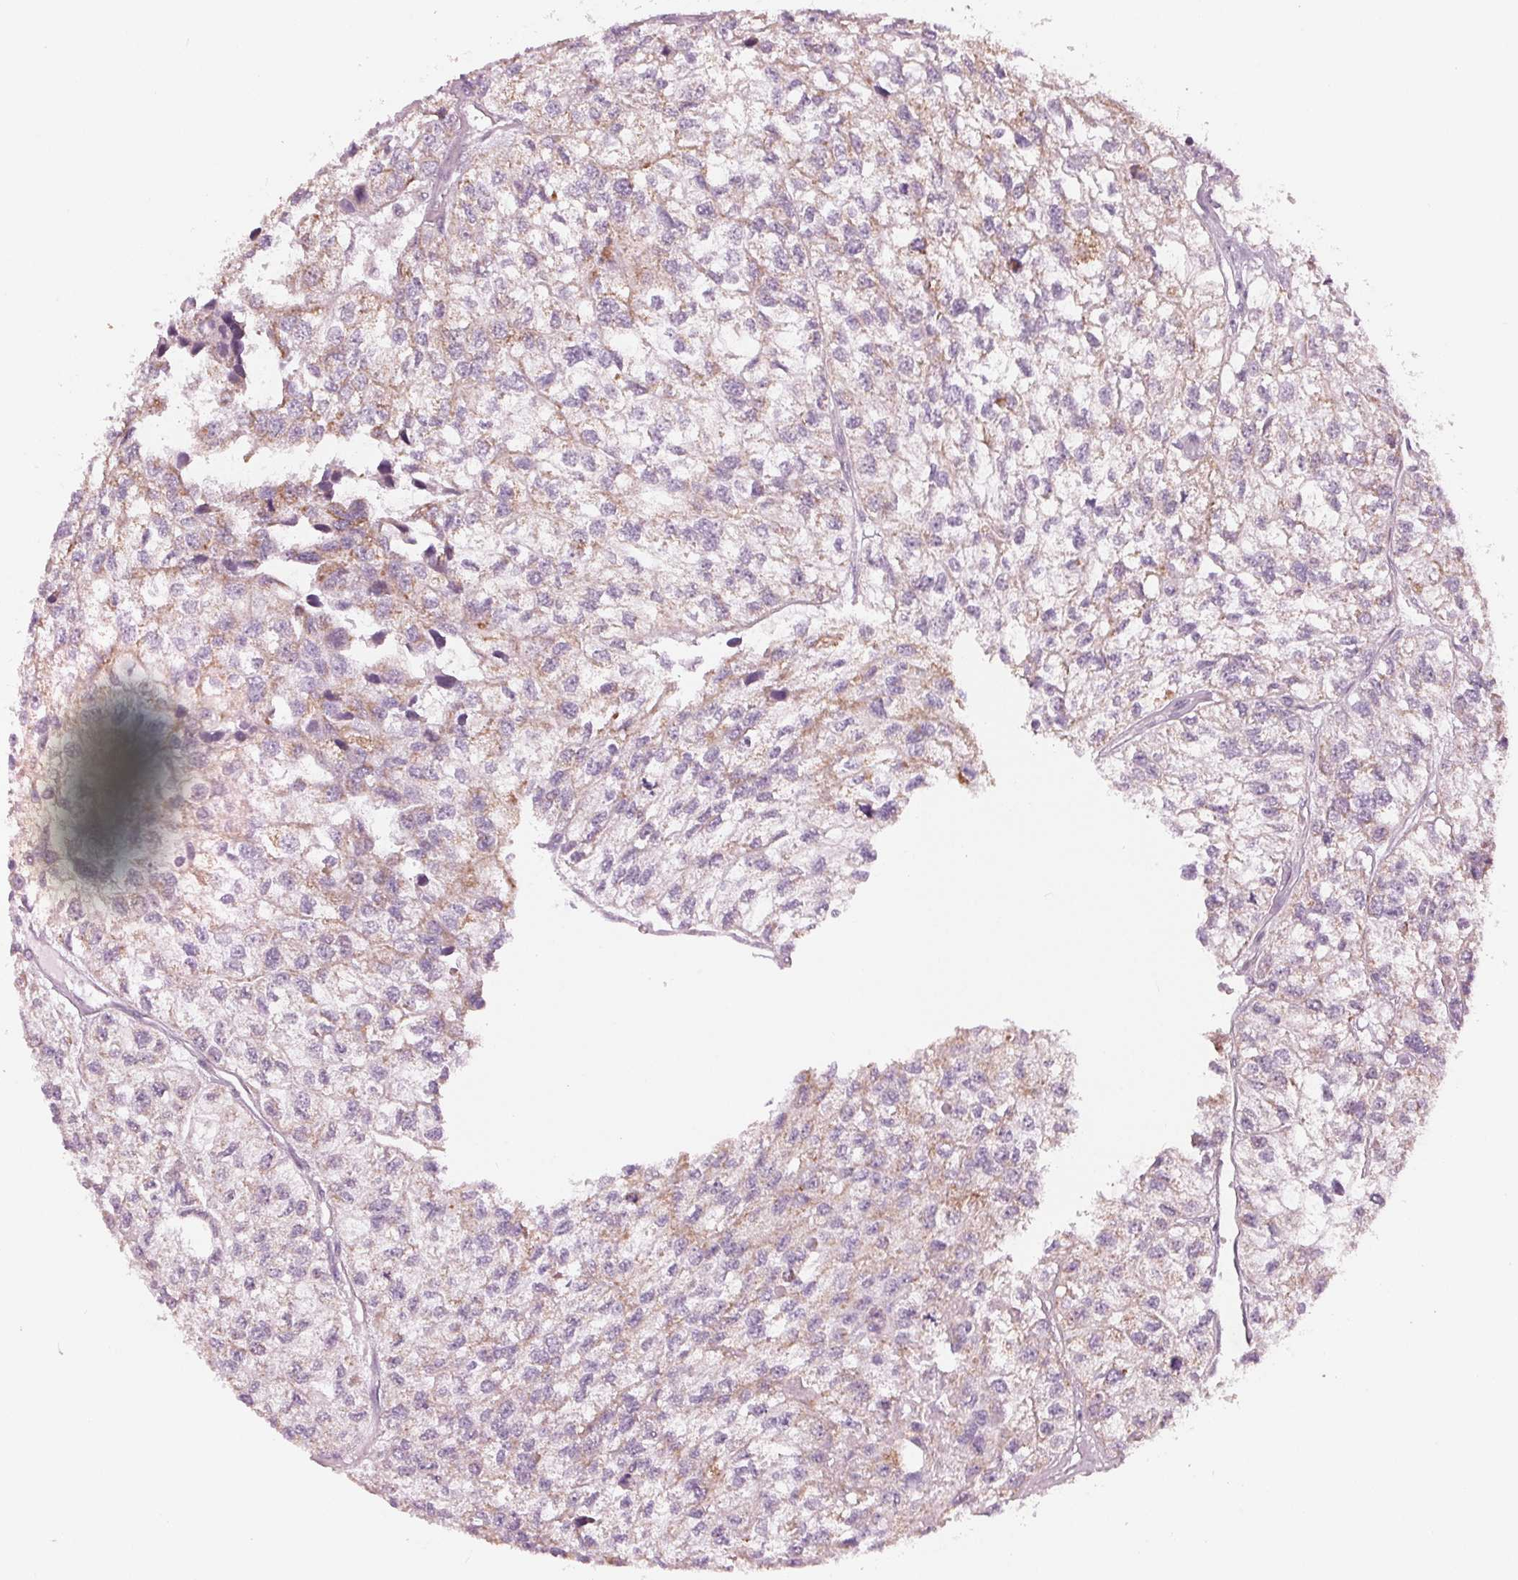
{"staining": {"intensity": "weak", "quantity": "25%-75%", "location": "cytoplasmic/membranous"}, "tissue": "renal cancer", "cell_type": "Tumor cells", "image_type": "cancer", "snomed": [{"axis": "morphology", "description": "Adenocarcinoma, NOS"}, {"axis": "topography", "description": "Kidney"}], "caption": "Immunohistochemistry histopathology image of neoplastic tissue: renal cancer stained using IHC demonstrates low levels of weak protein expression localized specifically in the cytoplasmic/membranous of tumor cells, appearing as a cytoplasmic/membranous brown color.", "gene": "SAMD4A", "patient": {"sex": "male", "age": 56}}